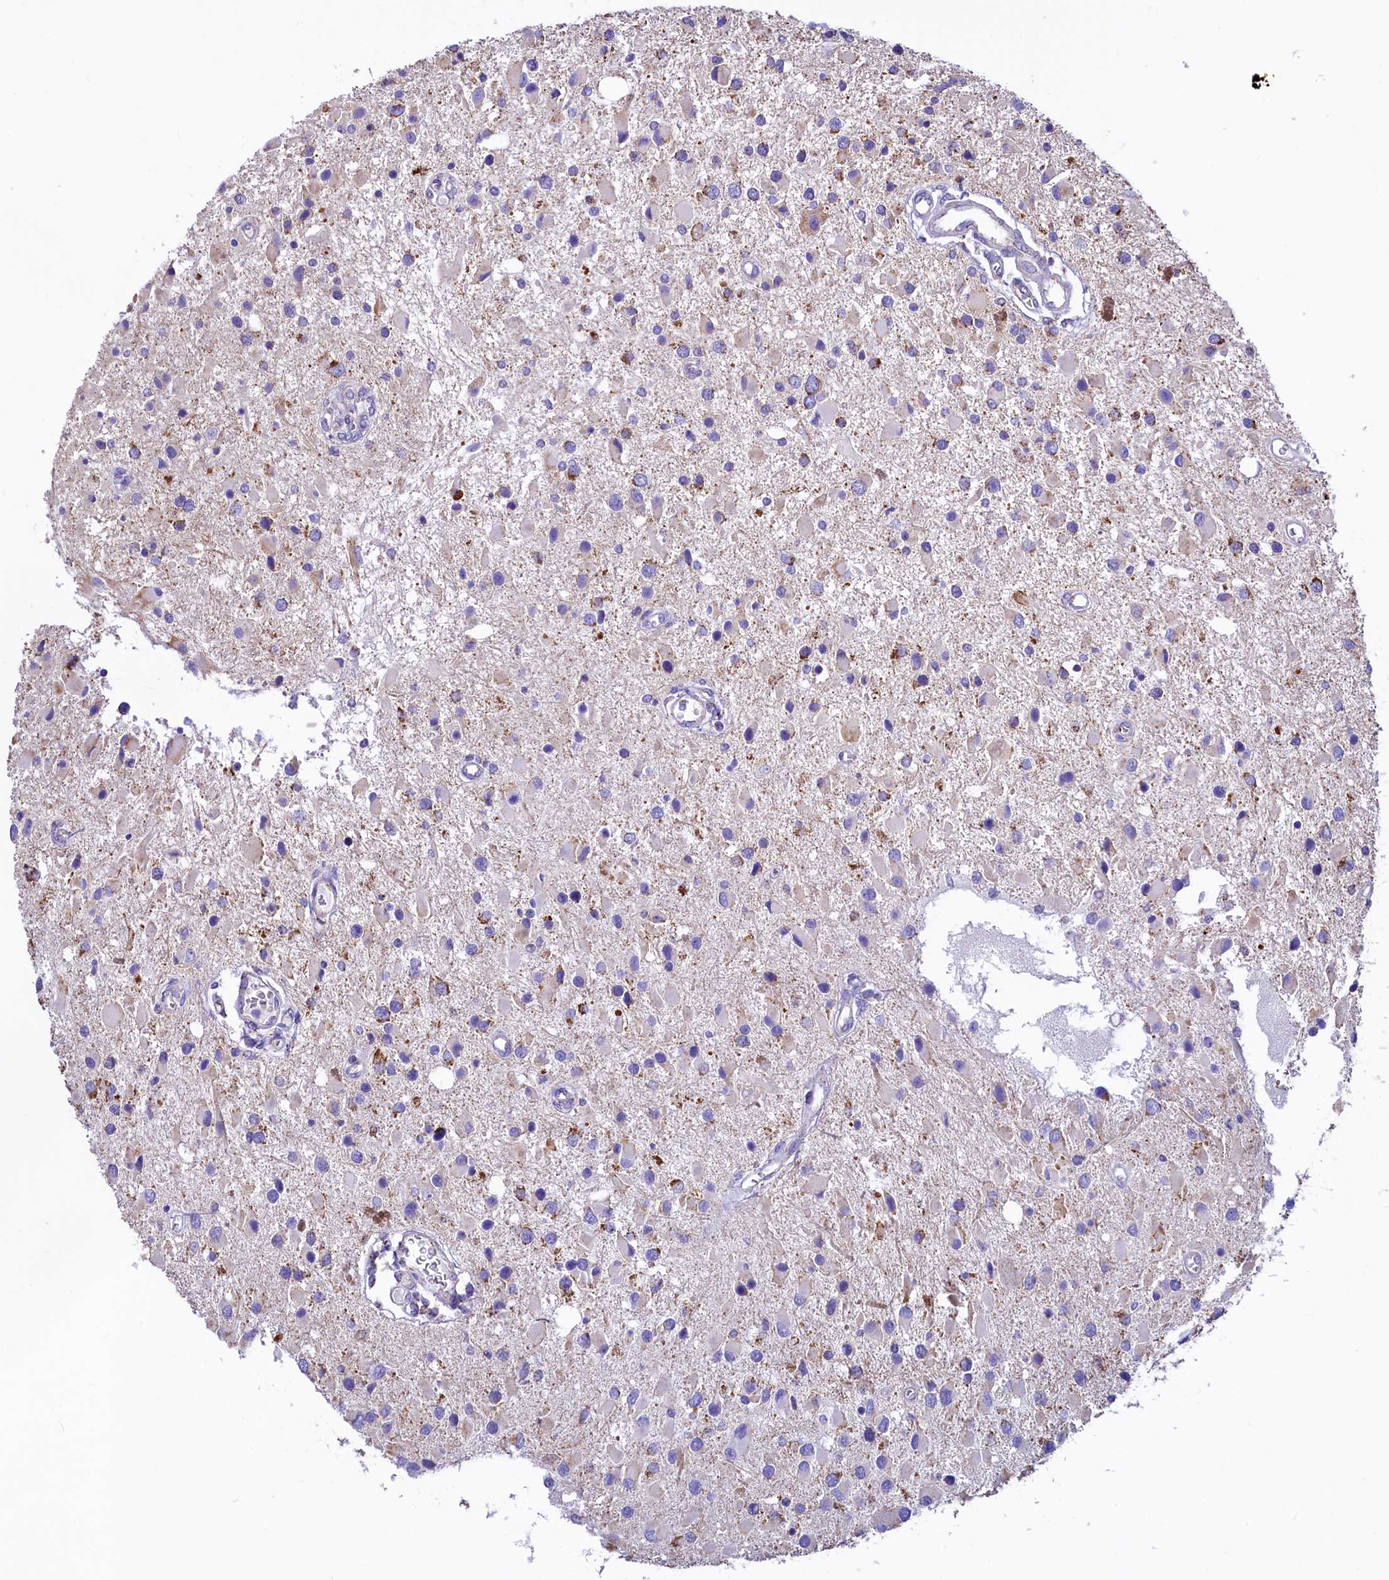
{"staining": {"intensity": "negative", "quantity": "none", "location": "none"}, "tissue": "glioma", "cell_type": "Tumor cells", "image_type": "cancer", "snomed": [{"axis": "morphology", "description": "Glioma, malignant, High grade"}, {"axis": "topography", "description": "Brain"}], "caption": "This is a histopathology image of immunohistochemistry (IHC) staining of glioma, which shows no expression in tumor cells.", "gene": "IDH3A", "patient": {"sex": "male", "age": 53}}